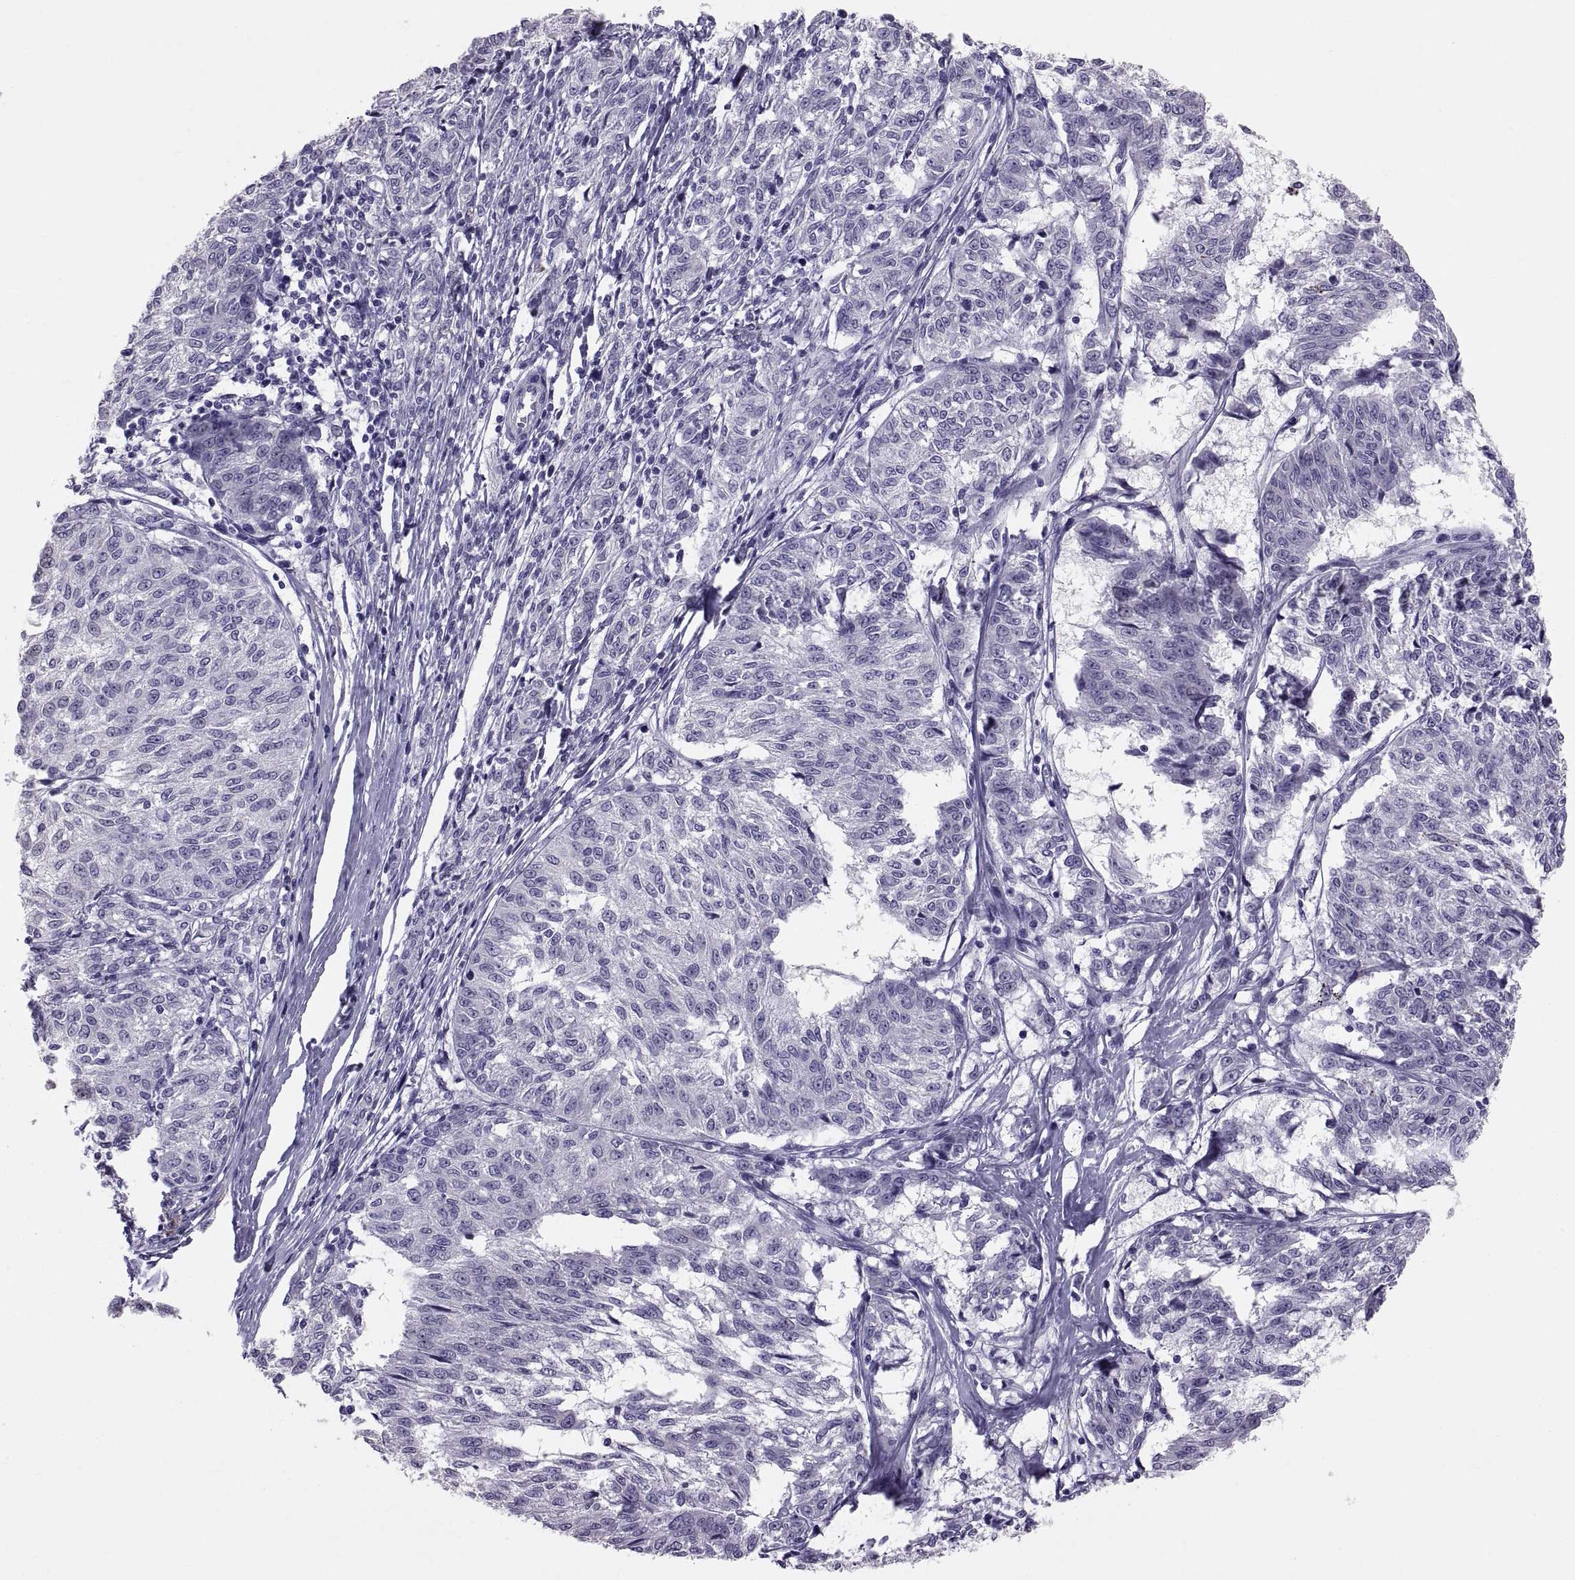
{"staining": {"intensity": "negative", "quantity": "none", "location": "none"}, "tissue": "melanoma", "cell_type": "Tumor cells", "image_type": "cancer", "snomed": [{"axis": "morphology", "description": "Malignant melanoma, NOS"}, {"axis": "topography", "description": "Skin"}], "caption": "Immunohistochemical staining of human malignant melanoma demonstrates no significant expression in tumor cells.", "gene": "FAM170A", "patient": {"sex": "female", "age": 72}}